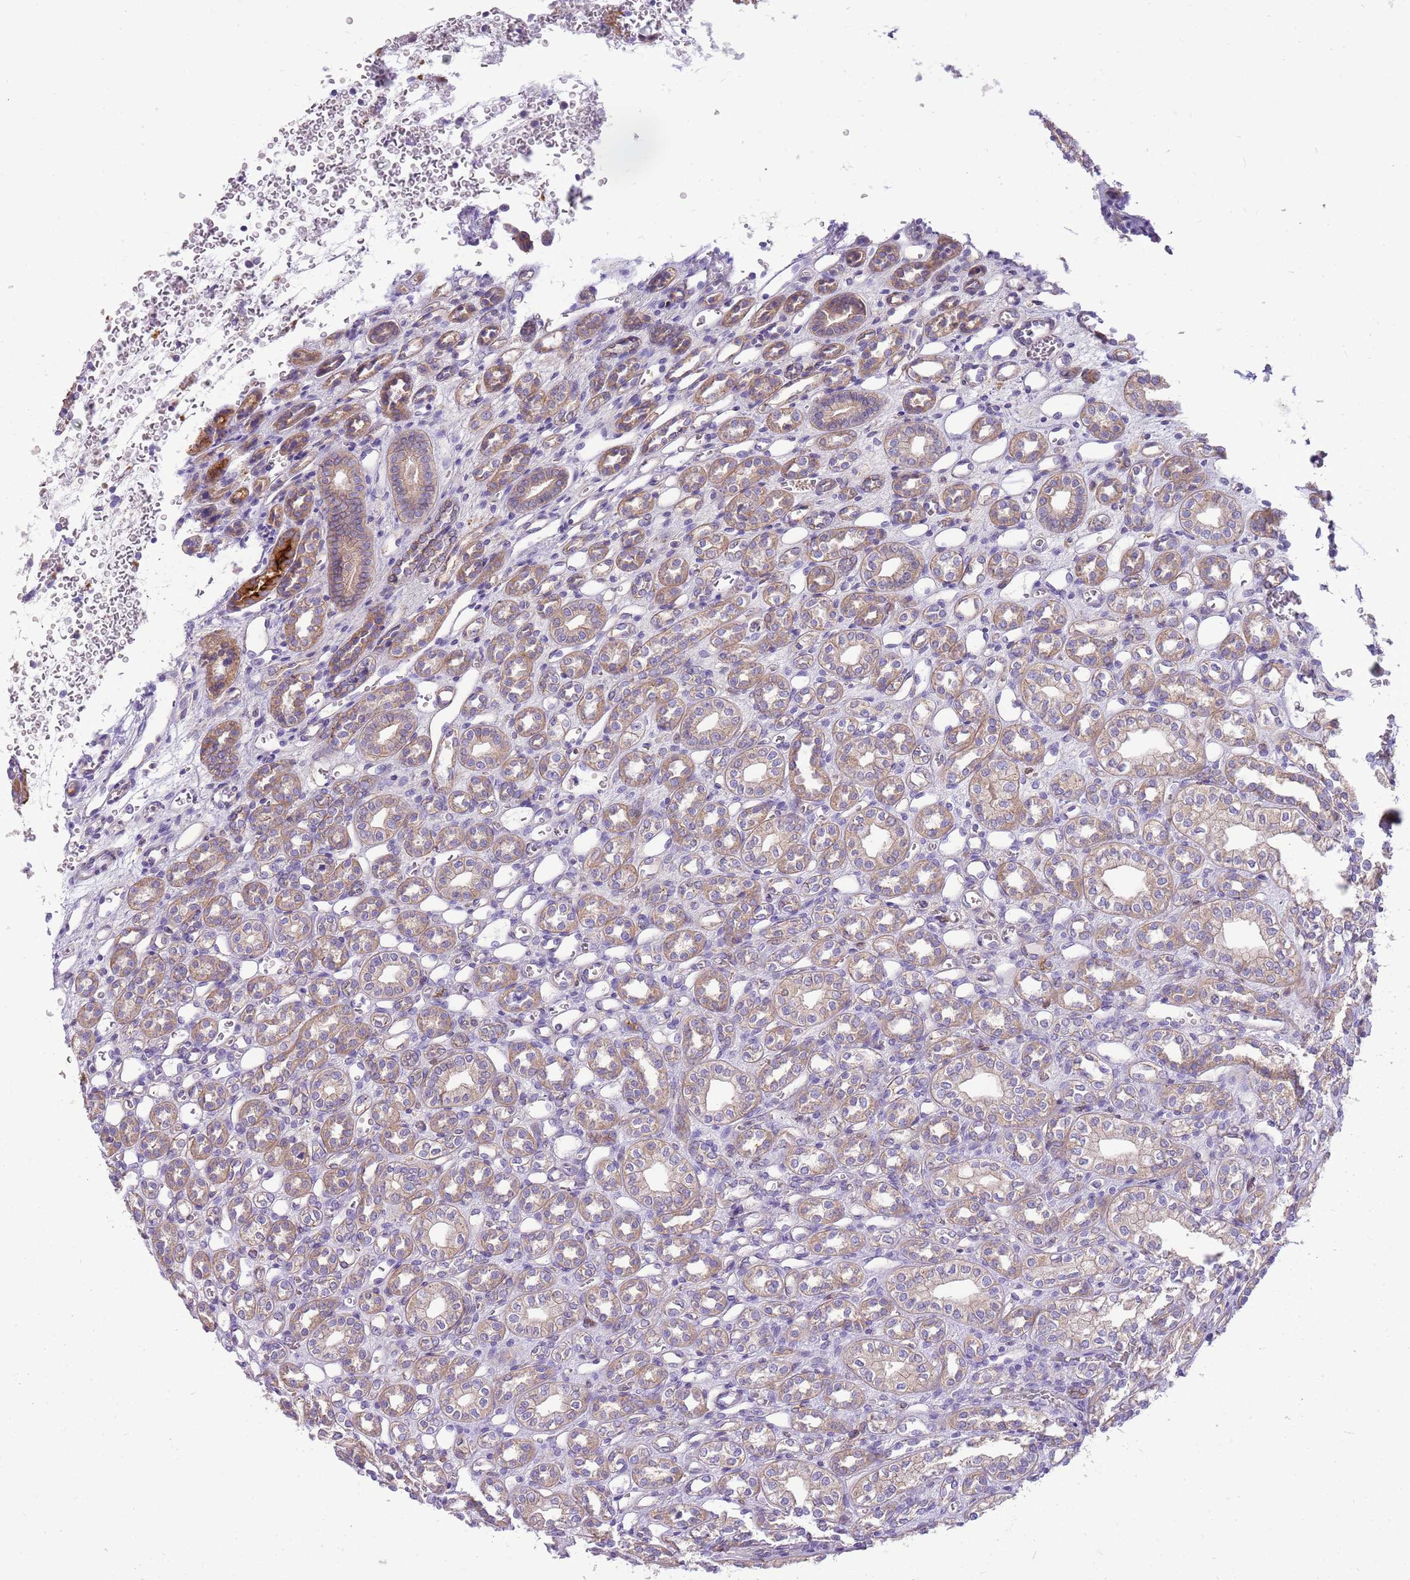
{"staining": {"intensity": "weak", "quantity": "25%-75%", "location": "cytoplasmic/membranous"}, "tissue": "kidney", "cell_type": "Cells in glomeruli", "image_type": "normal", "snomed": [{"axis": "morphology", "description": "Normal tissue, NOS"}, {"axis": "morphology", "description": "Neoplasm, malignant, NOS"}, {"axis": "topography", "description": "Kidney"}], "caption": "A brown stain shows weak cytoplasmic/membranous staining of a protein in cells in glomeruli of unremarkable human kidney.", "gene": "WDR90", "patient": {"sex": "female", "age": 1}}